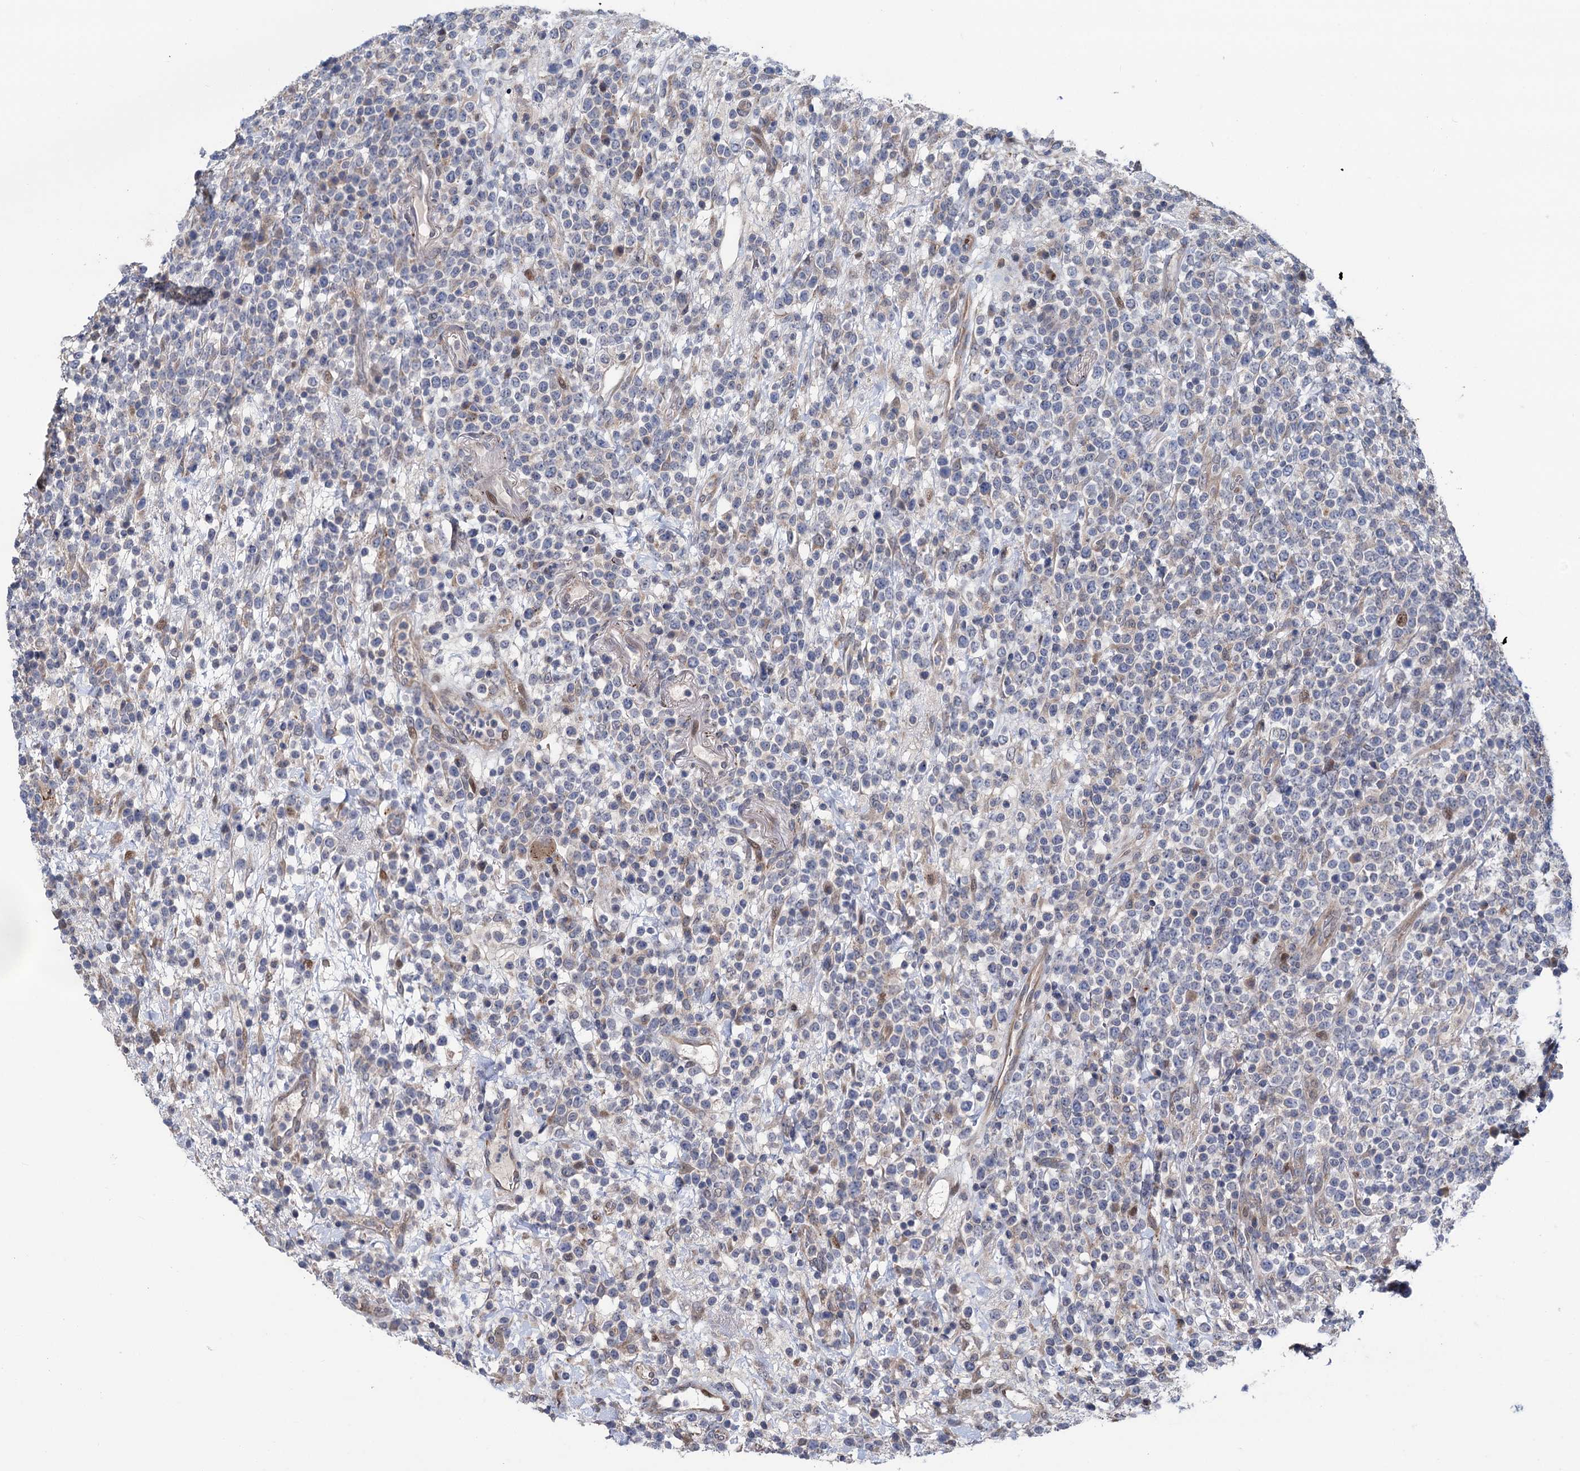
{"staining": {"intensity": "negative", "quantity": "none", "location": "none"}, "tissue": "lymphoma", "cell_type": "Tumor cells", "image_type": "cancer", "snomed": [{"axis": "morphology", "description": "Malignant lymphoma, non-Hodgkin's type, High grade"}, {"axis": "topography", "description": "Colon"}], "caption": "Immunohistochemistry image of neoplastic tissue: high-grade malignant lymphoma, non-Hodgkin's type stained with DAB (3,3'-diaminobenzidine) exhibits no significant protein expression in tumor cells.", "gene": "UBR1", "patient": {"sex": "female", "age": 53}}